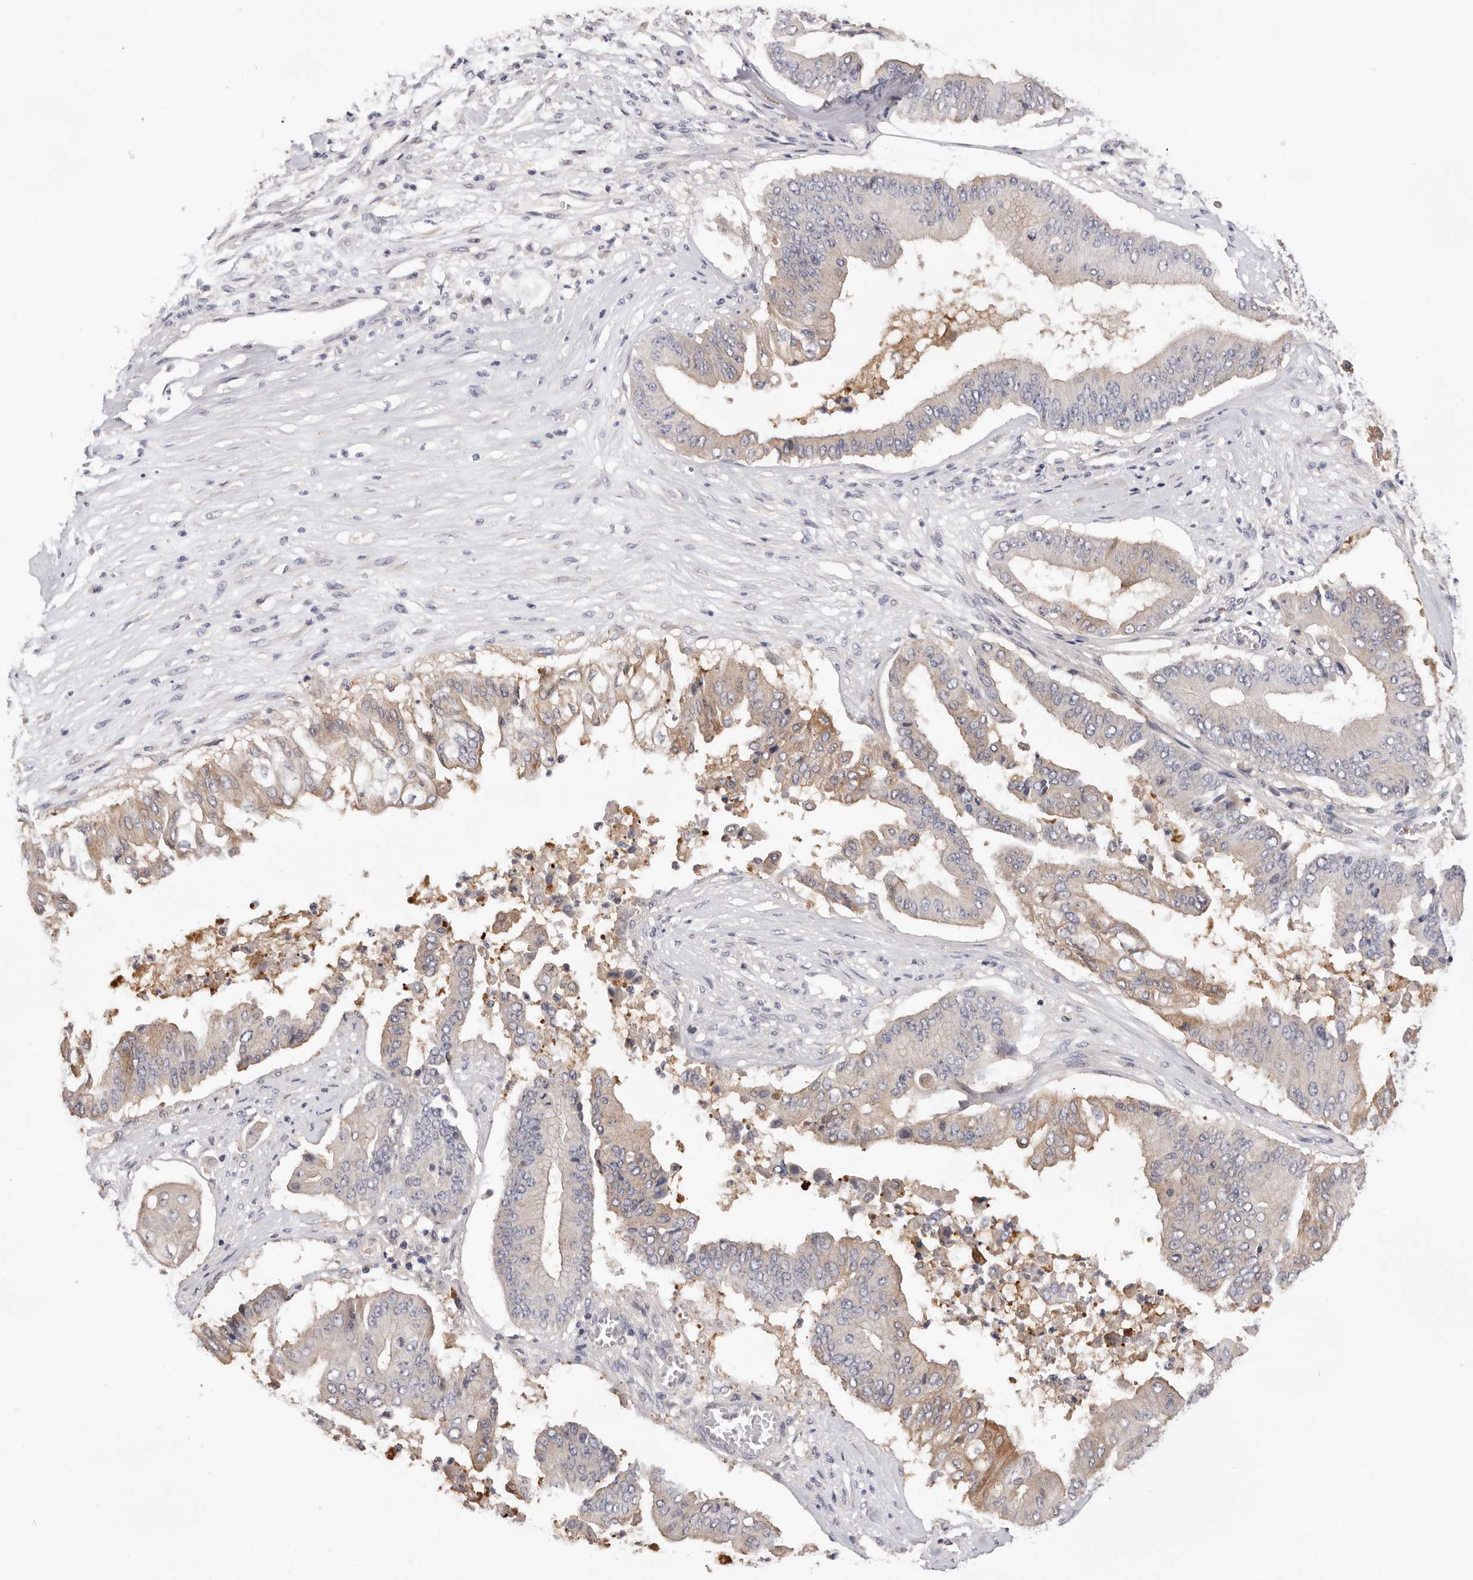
{"staining": {"intensity": "weak", "quantity": "25%-75%", "location": "cytoplasmic/membranous"}, "tissue": "pancreatic cancer", "cell_type": "Tumor cells", "image_type": "cancer", "snomed": [{"axis": "morphology", "description": "Adenocarcinoma, NOS"}, {"axis": "topography", "description": "Pancreas"}], "caption": "Pancreatic cancer stained for a protein demonstrates weak cytoplasmic/membranous positivity in tumor cells.", "gene": "DOP1A", "patient": {"sex": "female", "age": 77}}